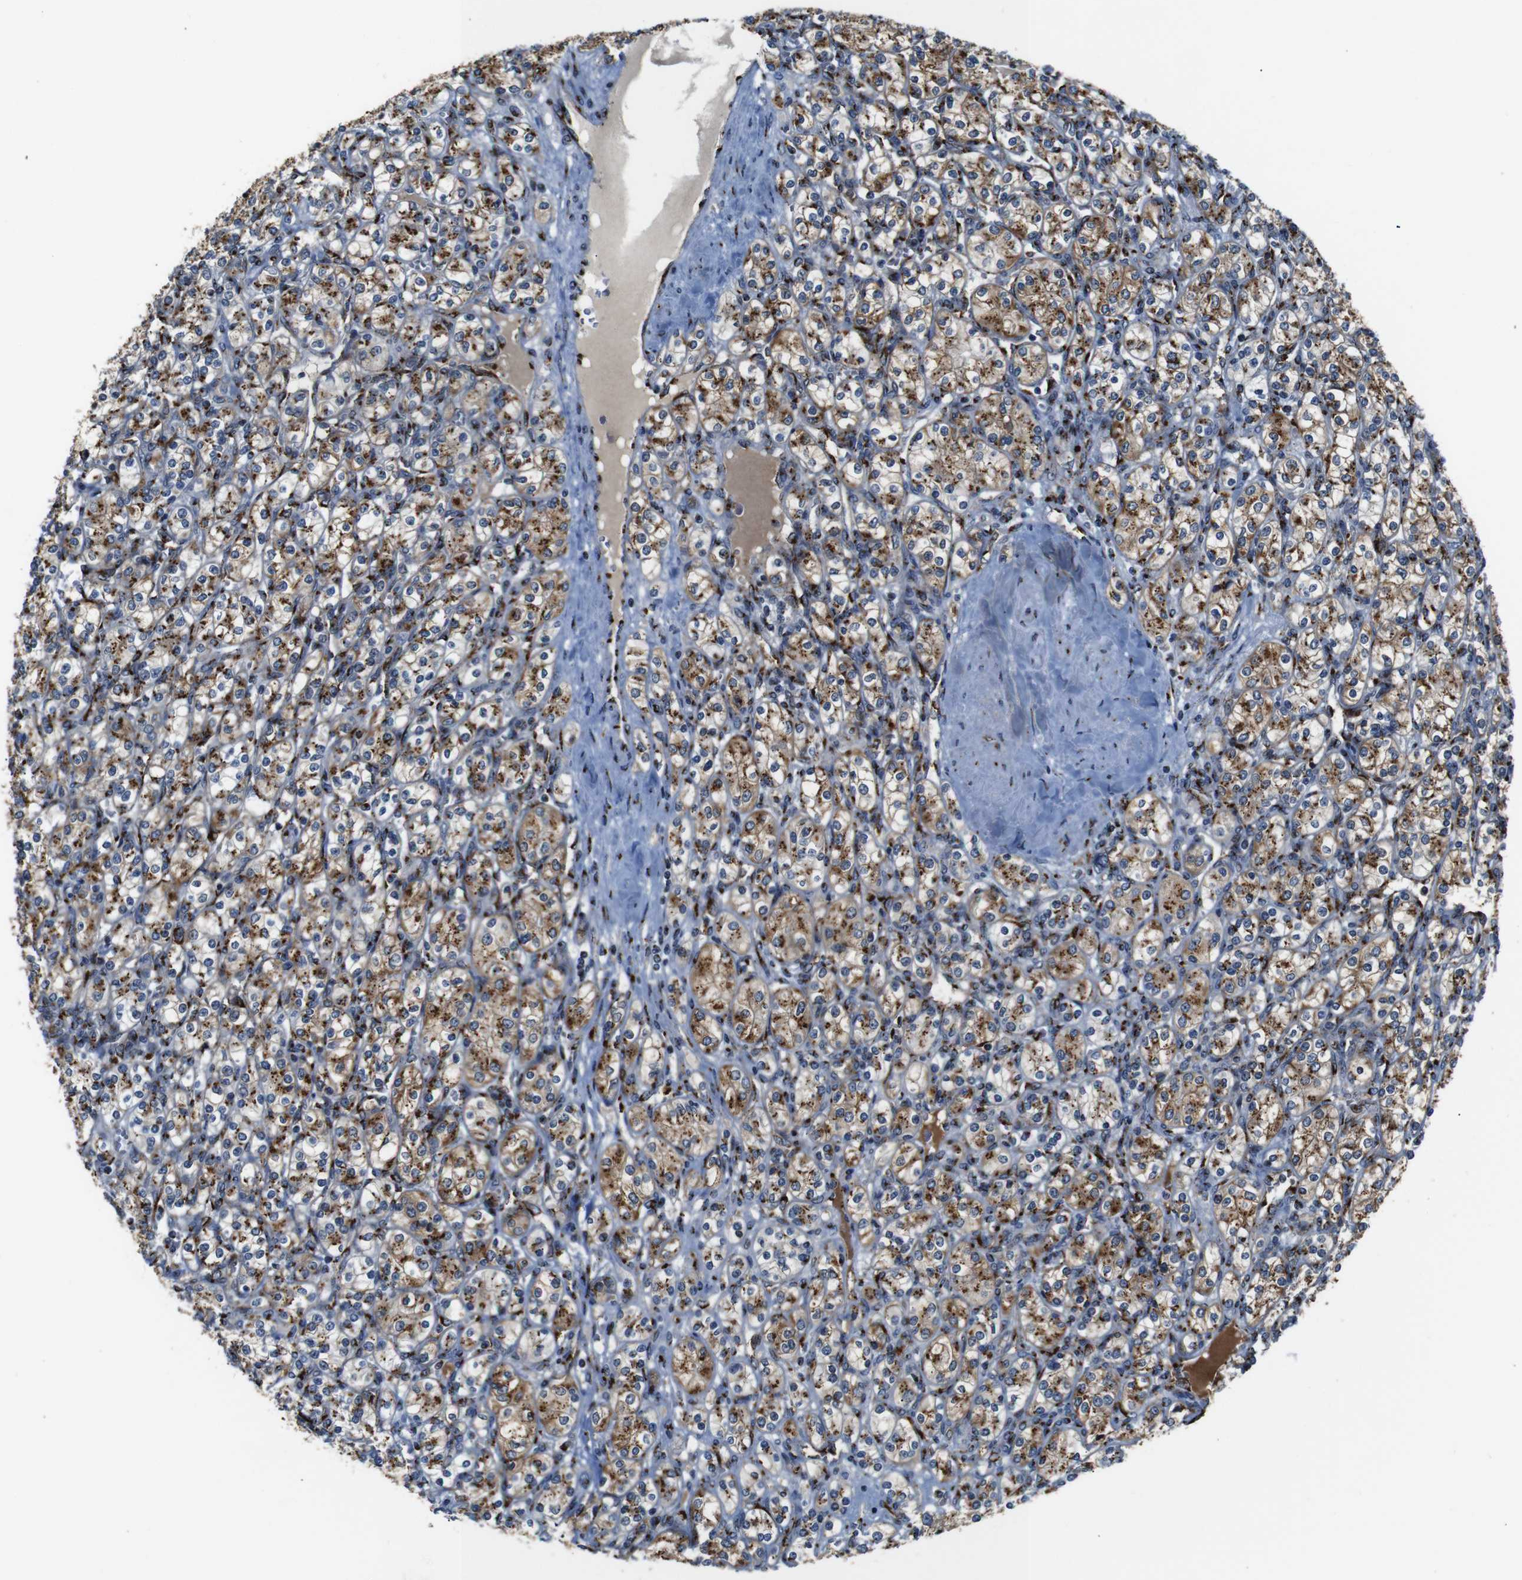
{"staining": {"intensity": "moderate", "quantity": ">75%", "location": "cytoplasmic/membranous"}, "tissue": "renal cancer", "cell_type": "Tumor cells", "image_type": "cancer", "snomed": [{"axis": "morphology", "description": "Adenocarcinoma, NOS"}, {"axis": "topography", "description": "Kidney"}], "caption": "Immunohistochemical staining of human adenocarcinoma (renal) reveals moderate cytoplasmic/membranous protein staining in approximately >75% of tumor cells.", "gene": "TGOLN2", "patient": {"sex": "male", "age": 77}}